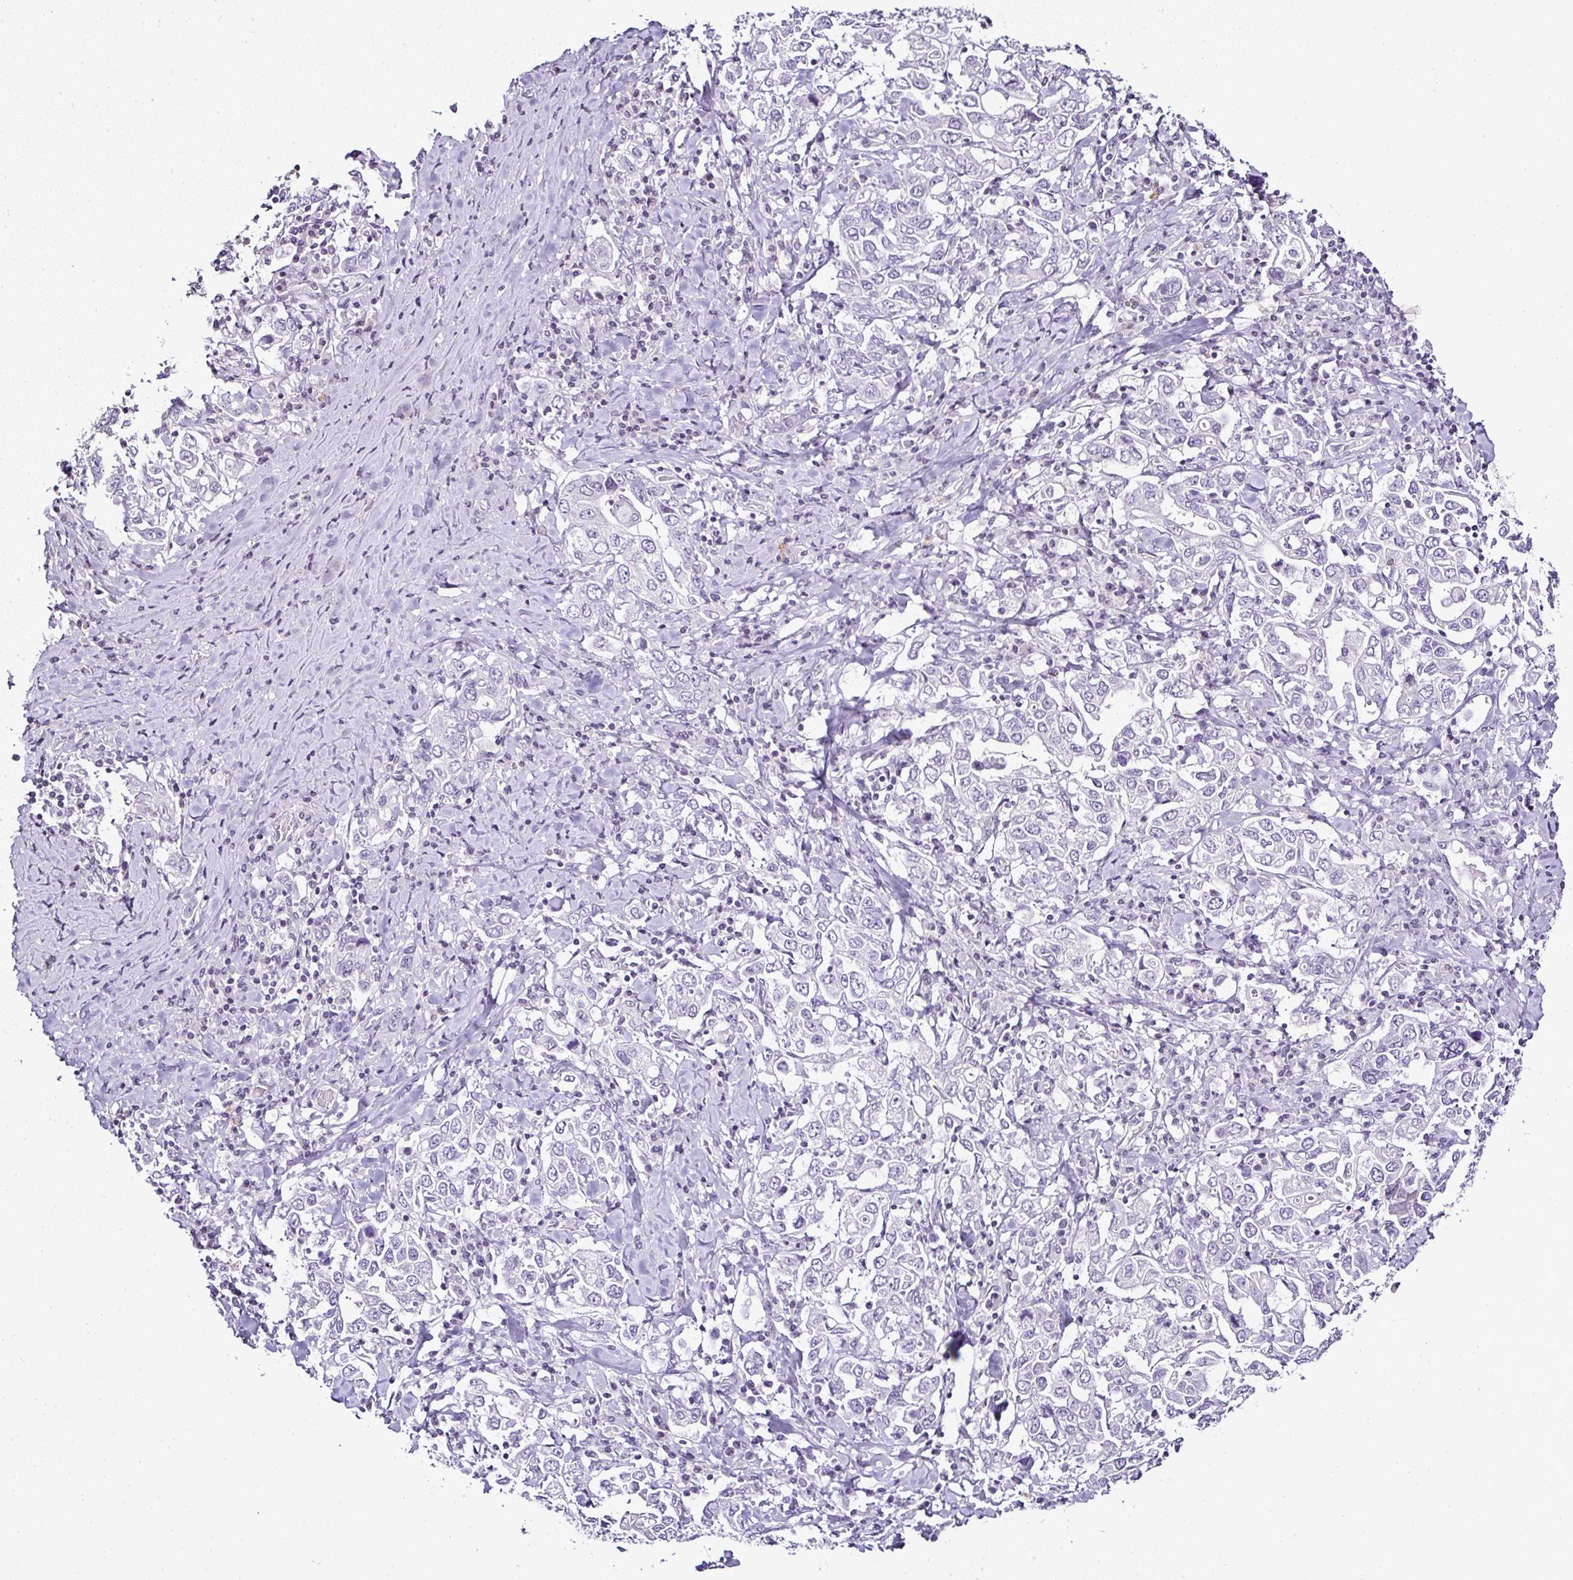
{"staining": {"intensity": "negative", "quantity": "none", "location": "none"}, "tissue": "stomach cancer", "cell_type": "Tumor cells", "image_type": "cancer", "snomed": [{"axis": "morphology", "description": "Adenocarcinoma, NOS"}, {"axis": "topography", "description": "Stomach, upper"}], "caption": "Immunohistochemistry of adenocarcinoma (stomach) displays no staining in tumor cells.", "gene": "SERPINB3", "patient": {"sex": "male", "age": 62}}